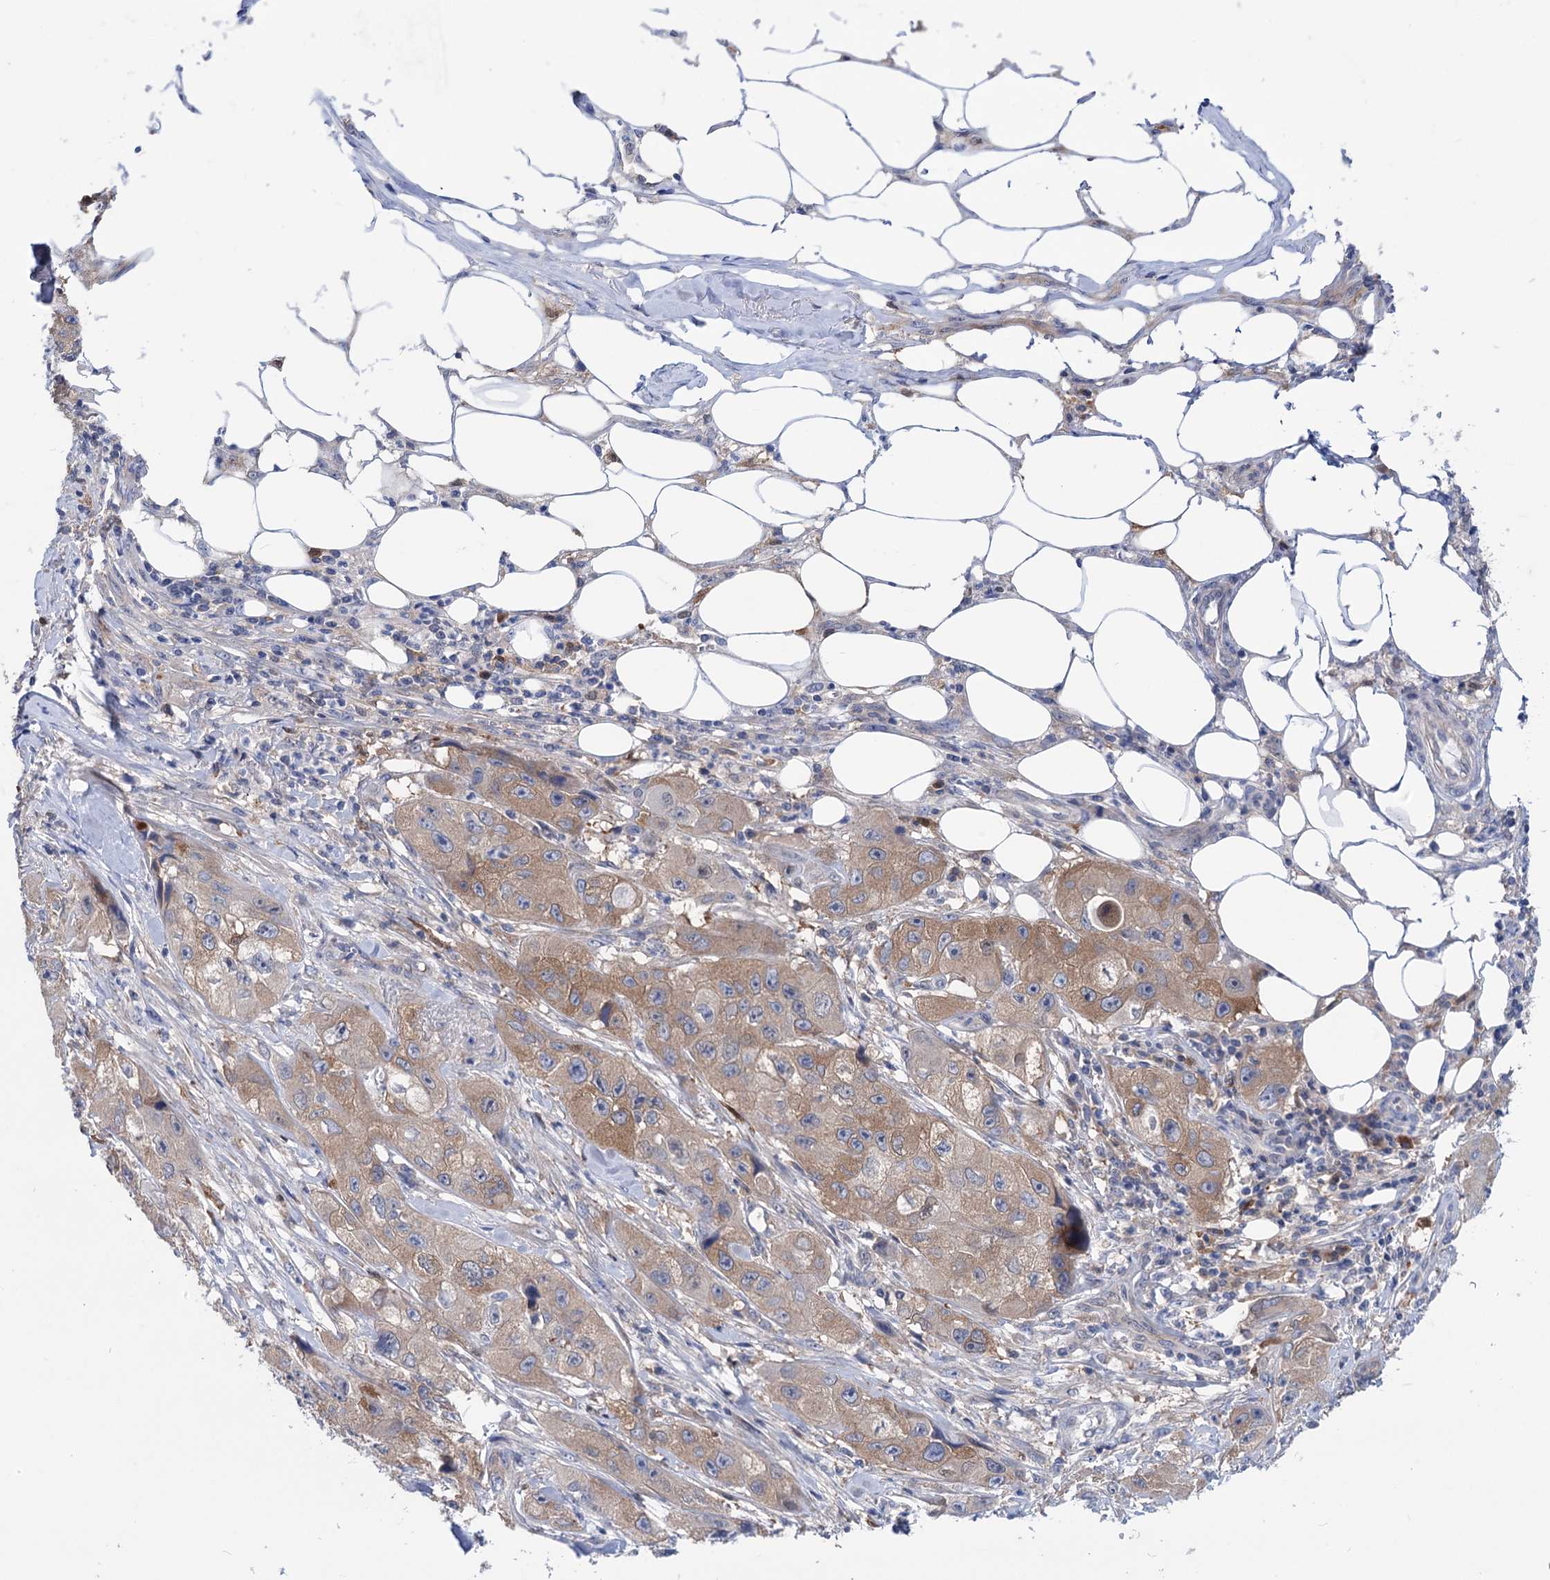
{"staining": {"intensity": "moderate", "quantity": "25%-75%", "location": "cytoplasmic/membranous"}, "tissue": "skin cancer", "cell_type": "Tumor cells", "image_type": "cancer", "snomed": [{"axis": "morphology", "description": "Squamous cell carcinoma, NOS"}, {"axis": "topography", "description": "Skin"}, {"axis": "topography", "description": "Subcutis"}], "caption": "Squamous cell carcinoma (skin) tissue reveals moderate cytoplasmic/membranous positivity in about 25%-75% of tumor cells The staining was performed using DAB (3,3'-diaminobenzidine) to visualize the protein expression in brown, while the nuclei were stained in blue with hematoxylin (Magnification: 20x).", "gene": "ZNRD2", "patient": {"sex": "male", "age": 73}}